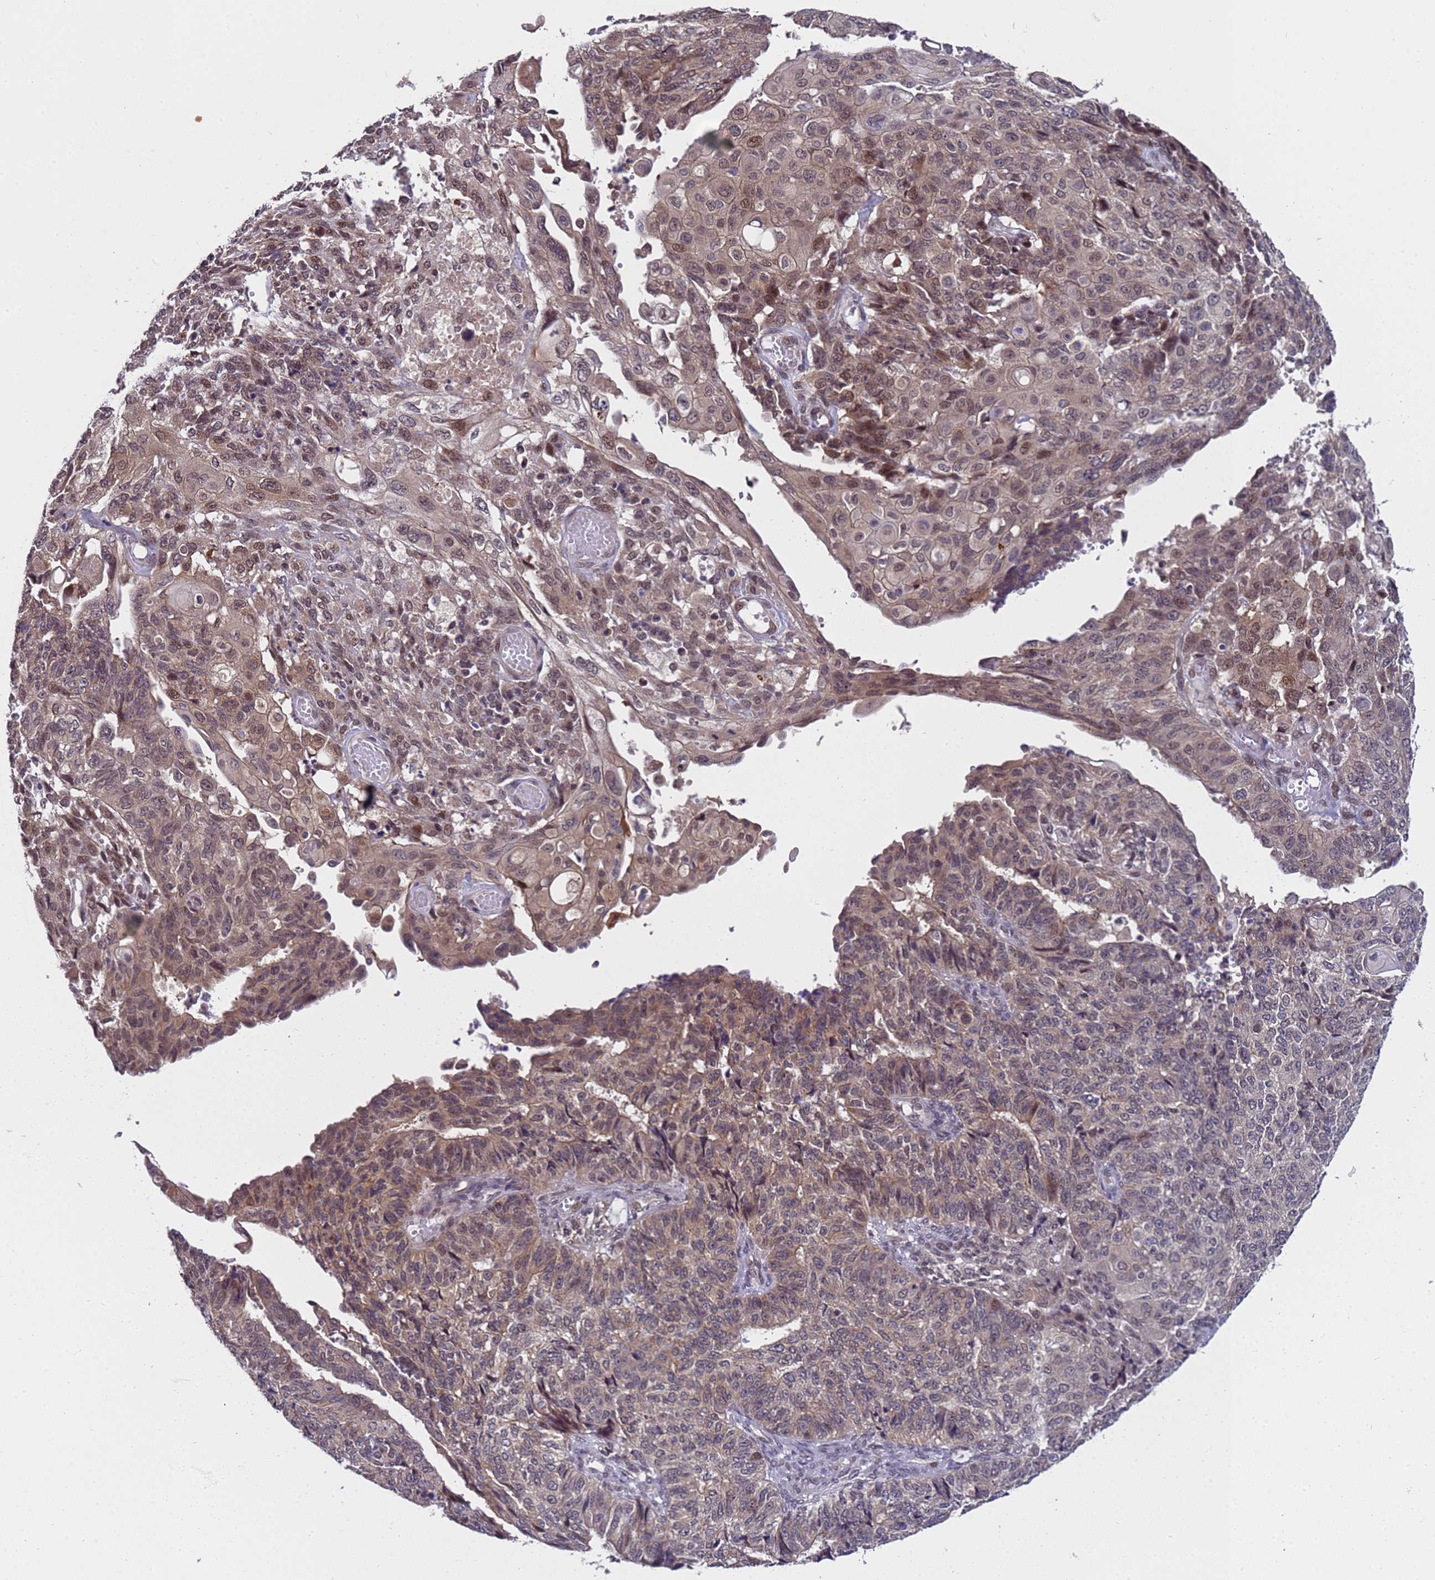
{"staining": {"intensity": "moderate", "quantity": "25%-75%", "location": "cytoplasmic/membranous,nuclear"}, "tissue": "endometrial cancer", "cell_type": "Tumor cells", "image_type": "cancer", "snomed": [{"axis": "morphology", "description": "Adenocarcinoma, NOS"}, {"axis": "topography", "description": "Endometrium"}], "caption": "High-magnification brightfield microscopy of endometrial cancer stained with DAB (3,3'-diaminobenzidine) (brown) and counterstained with hematoxylin (blue). tumor cells exhibit moderate cytoplasmic/membranous and nuclear staining is seen in about25%-75% of cells.", "gene": "ANAPC13", "patient": {"sex": "female", "age": 32}}